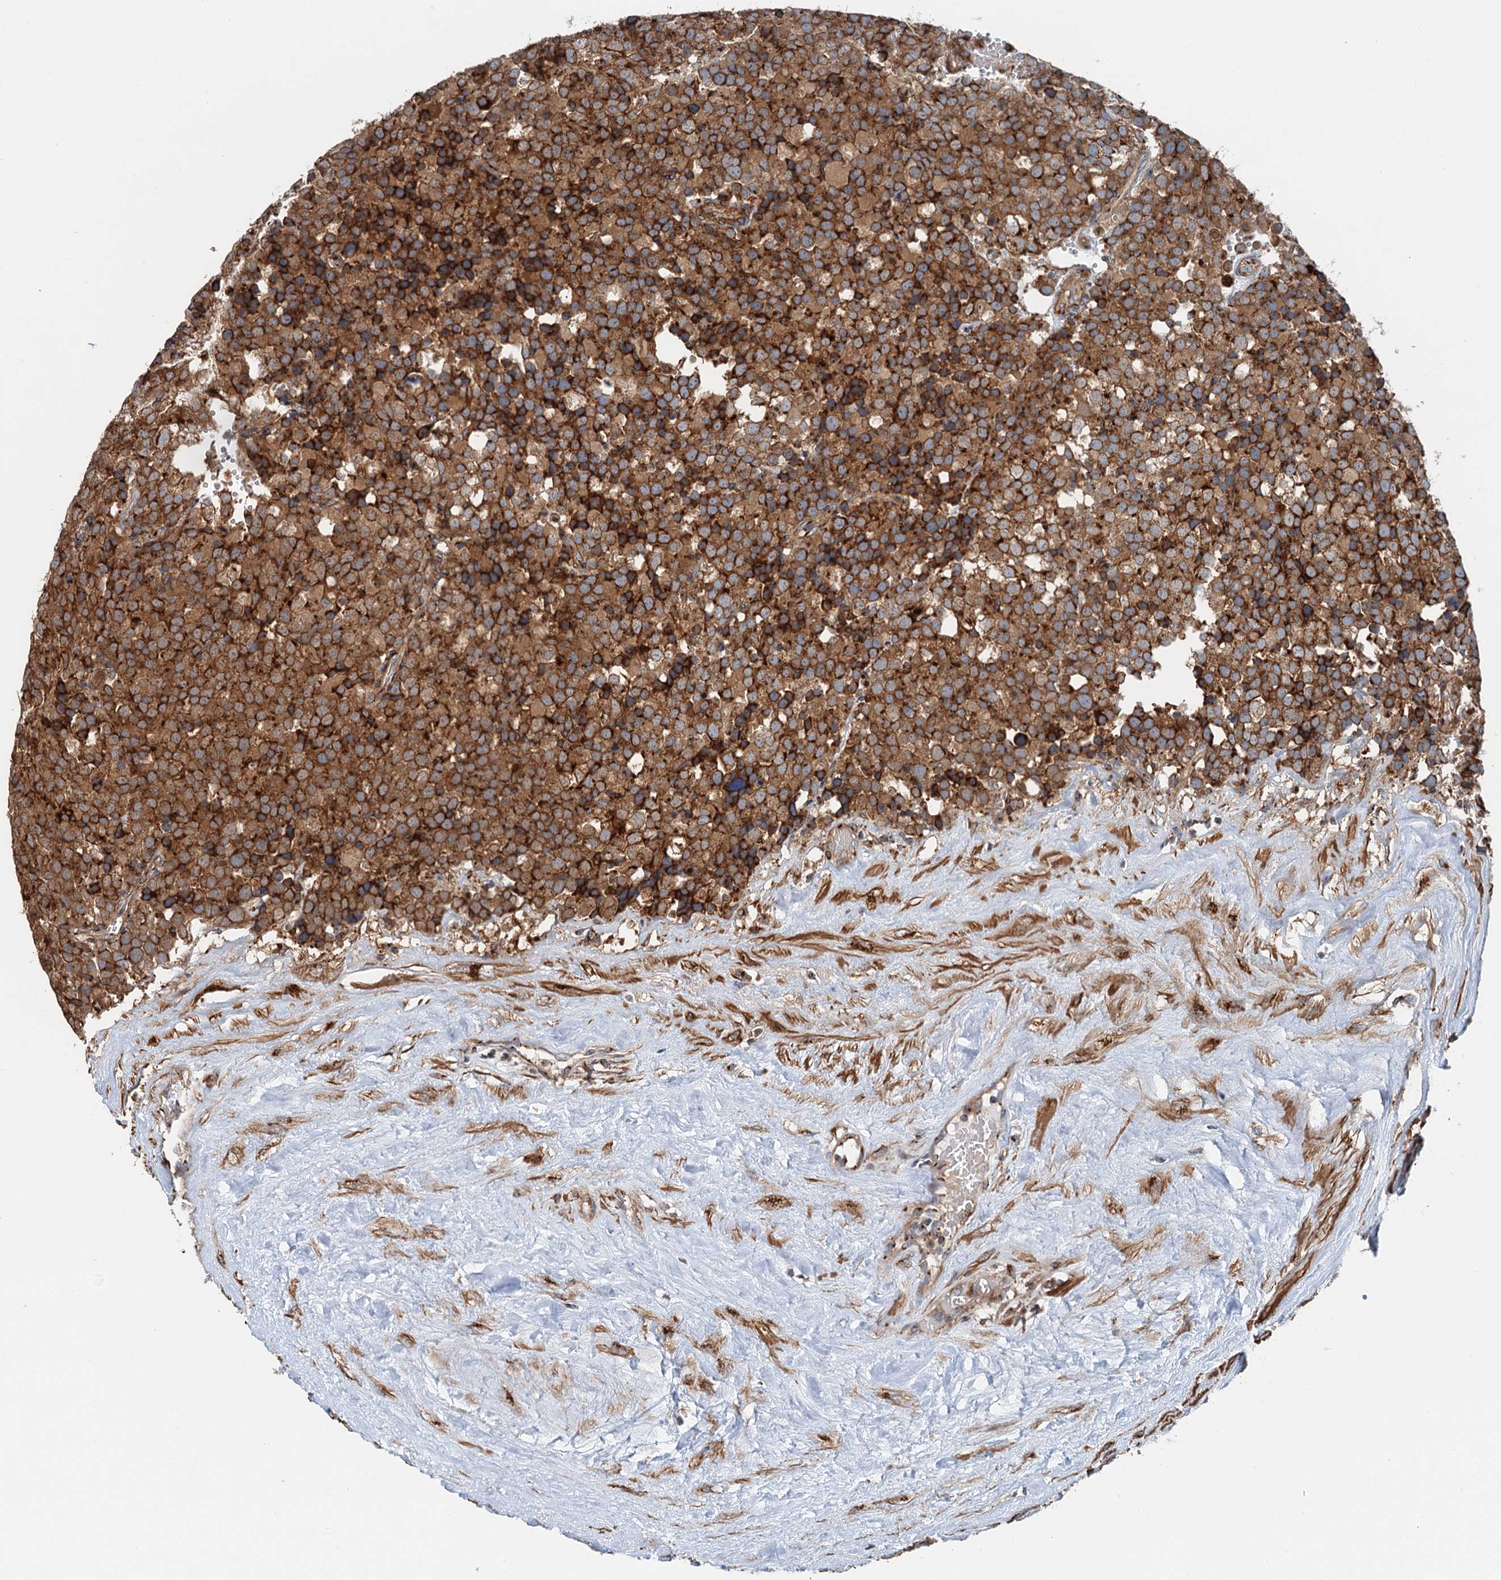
{"staining": {"intensity": "strong", "quantity": ">75%", "location": "cytoplasmic/membranous"}, "tissue": "testis cancer", "cell_type": "Tumor cells", "image_type": "cancer", "snomed": [{"axis": "morphology", "description": "Seminoma, NOS"}, {"axis": "topography", "description": "Testis"}], "caption": "This is an image of IHC staining of seminoma (testis), which shows strong positivity in the cytoplasmic/membranous of tumor cells.", "gene": "ANKRD26", "patient": {"sex": "male", "age": 71}}